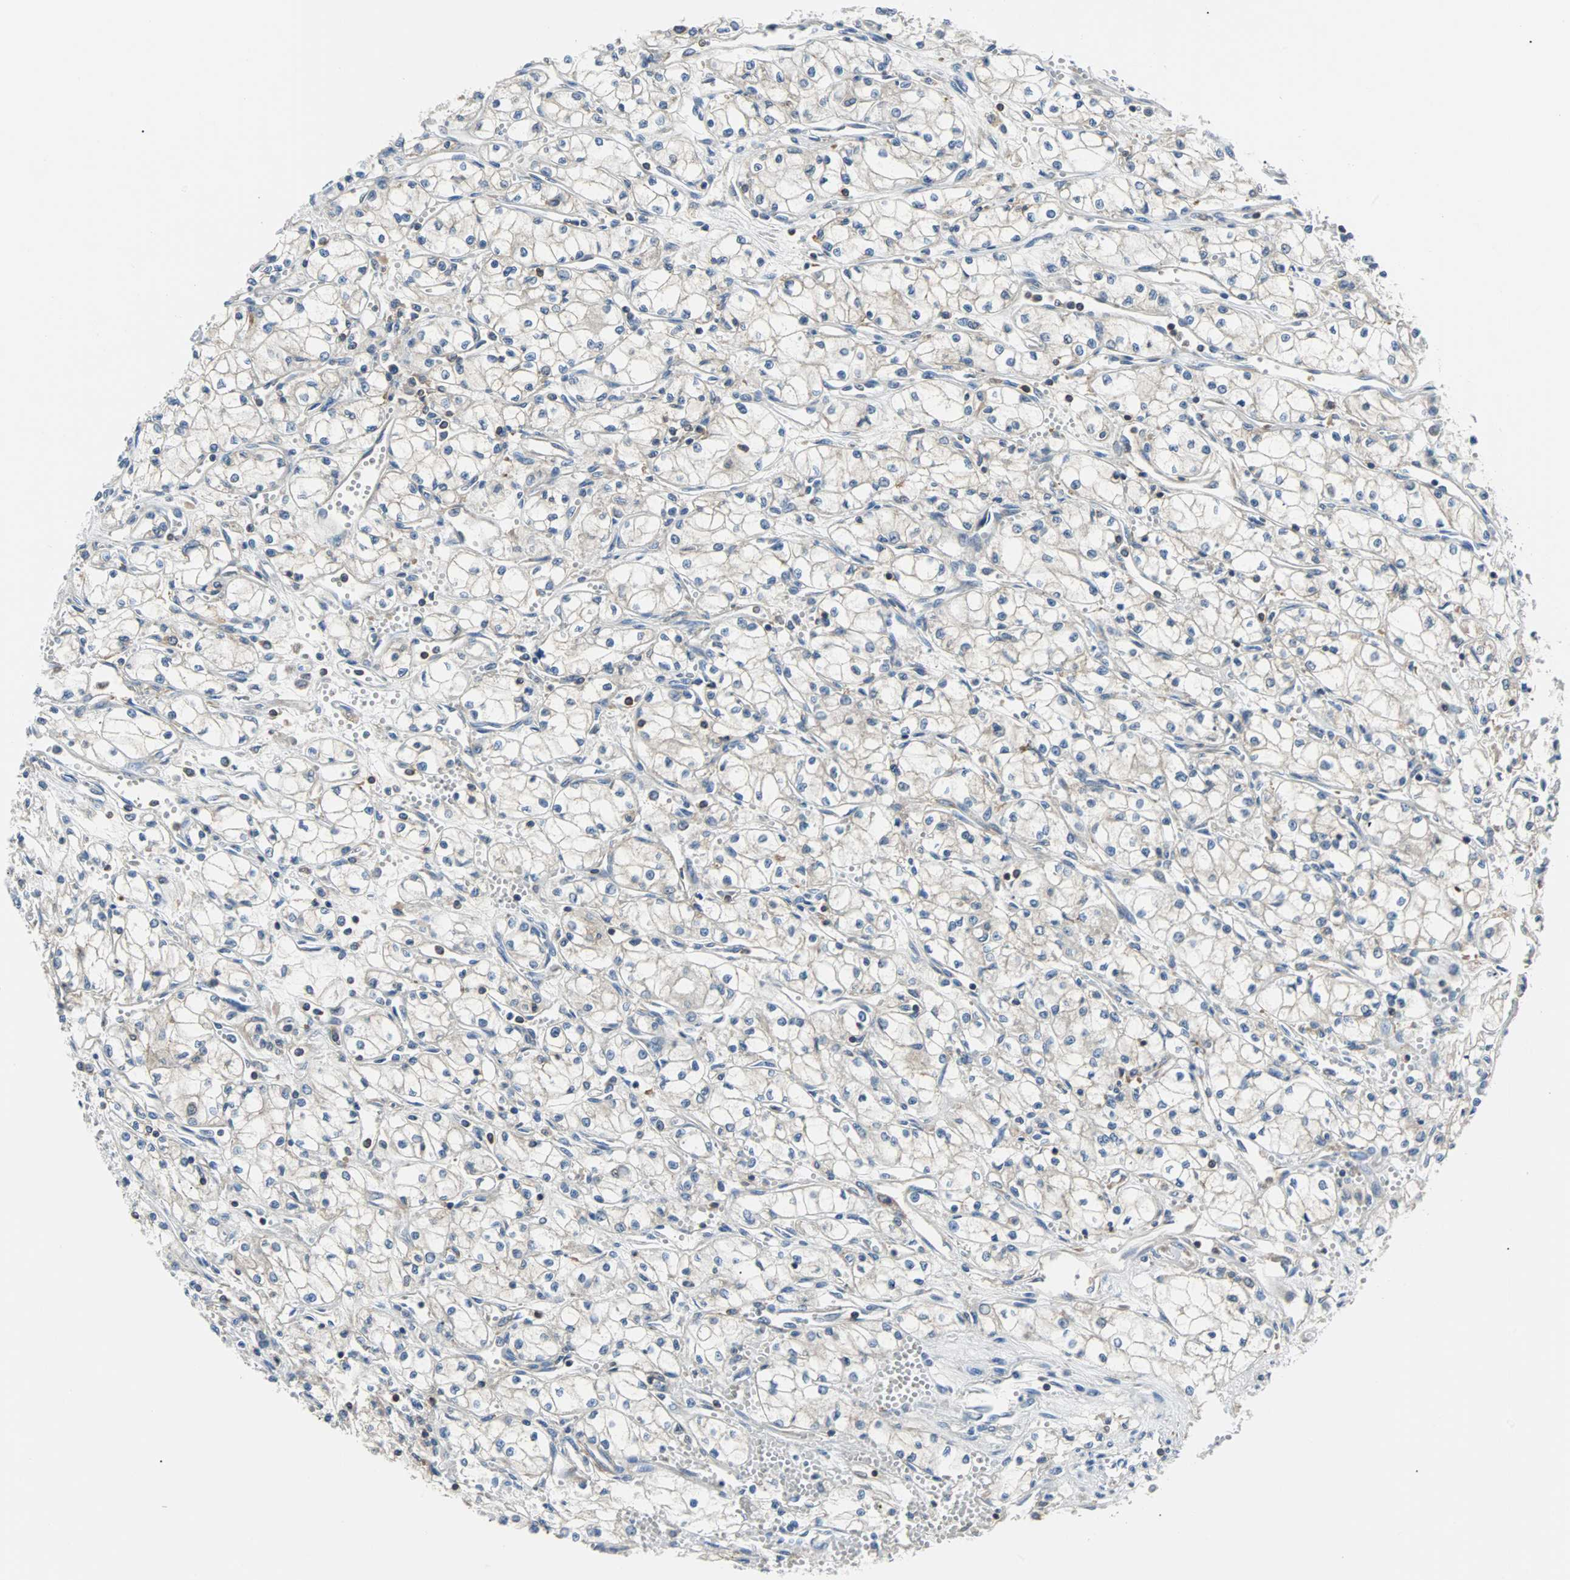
{"staining": {"intensity": "negative", "quantity": "none", "location": "none"}, "tissue": "renal cancer", "cell_type": "Tumor cells", "image_type": "cancer", "snomed": [{"axis": "morphology", "description": "Normal tissue, NOS"}, {"axis": "morphology", "description": "Adenocarcinoma, NOS"}, {"axis": "topography", "description": "Kidney"}], "caption": "Photomicrograph shows no significant protein expression in tumor cells of renal adenocarcinoma.", "gene": "TSC22D4", "patient": {"sex": "male", "age": 59}}